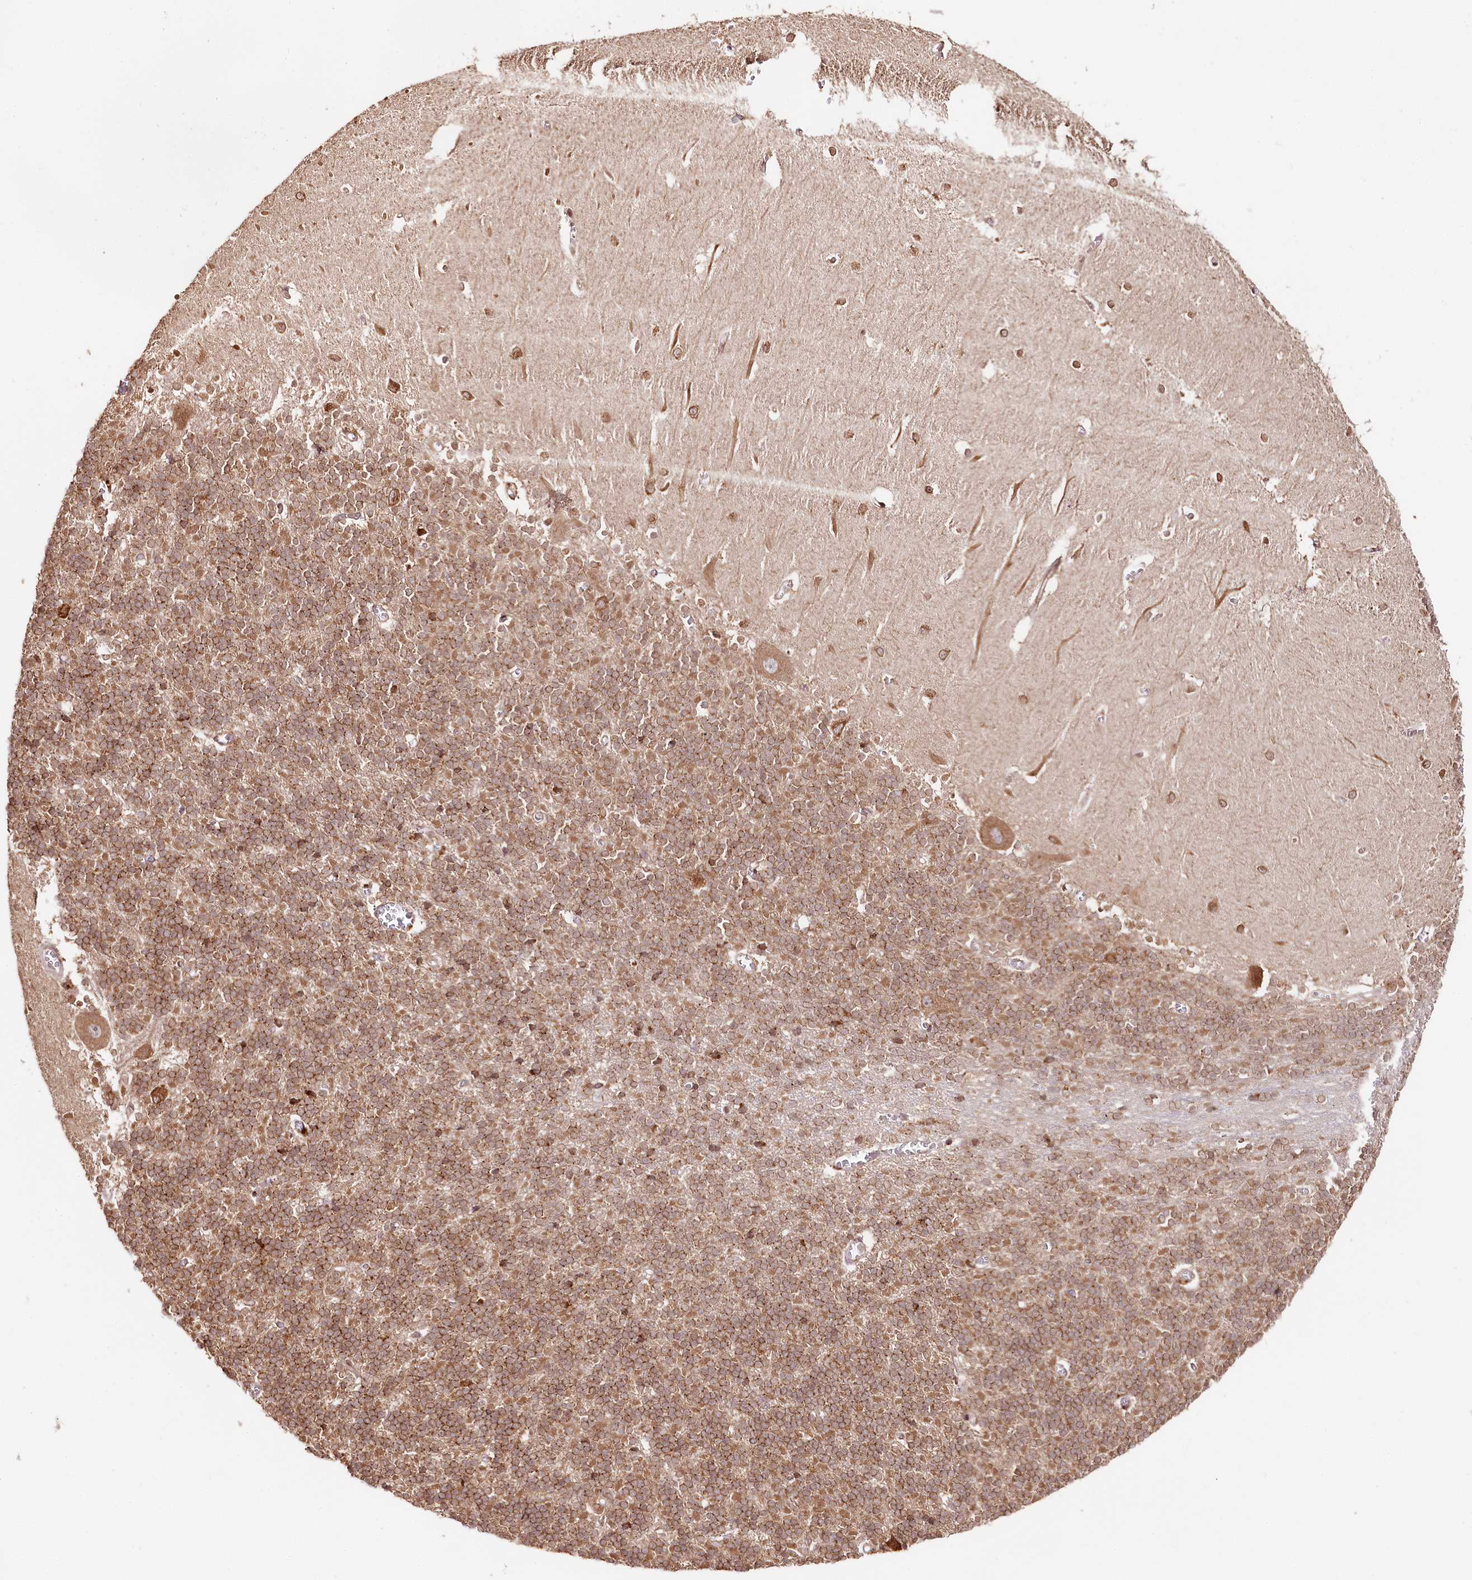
{"staining": {"intensity": "moderate", "quantity": ">75%", "location": "cytoplasmic/membranous"}, "tissue": "cerebellum", "cell_type": "Cells in granular layer", "image_type": "normal", "snomed": [{"axis": "morphology", "description": "Normal tissue, NOS"}, {"axis": "topography", "description": "Cerebellum"}], "caption": "This is a micrograph of immunohistochemistry staining of benign cerebellum, which shows moderate staining in the cytoplasmic/membranous of cells in granular layer.", "gene": "CNPY2", "patient": {"sex": "male", "age": 37}}